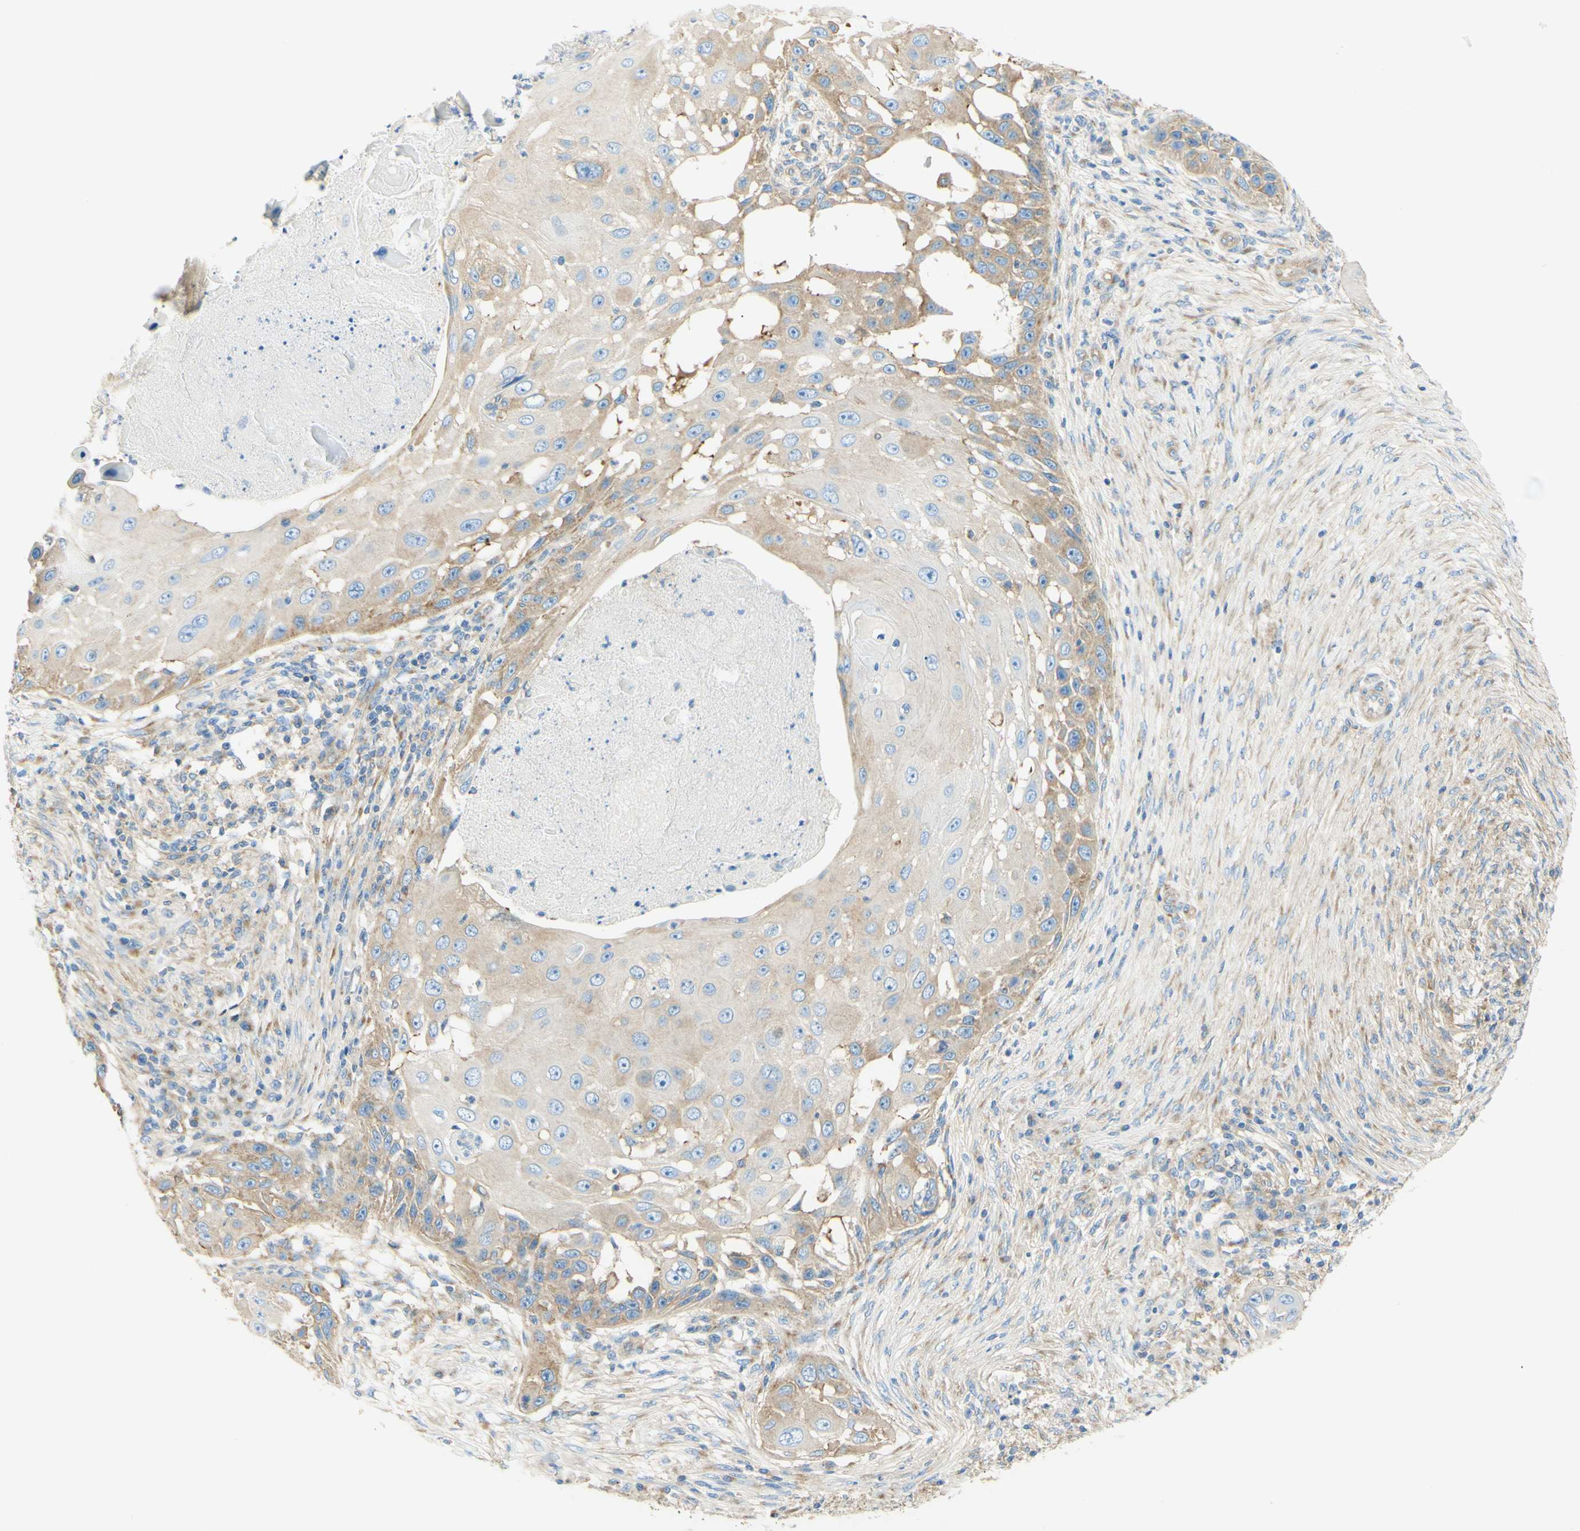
{"staining": {"intensity": "weak", "quantity": "25%-75%", "location": "cytoplasmic/membranous"}, "tissue": "skin cancer", "cell_type": "Tumor cells", "image_type": "cancer", "snomed": [{"axis": "morphology", "description": "Squamous cell carcinoma, NOS"}, {"axis": "topography", "description": "Skin"}], "caption": "Tumor cells display low levels of weak cytoplasmic/membranous expression in approximately 25%-75% of cells in skin cancer (squamous cell carcinoma). The staining is performed using DAB brown chromogen to label protein expression. The nuclei are counter-stained blue using hematoxylin.", "gene": "CLTC", "patient": {"sex": "female", "age": 44}}